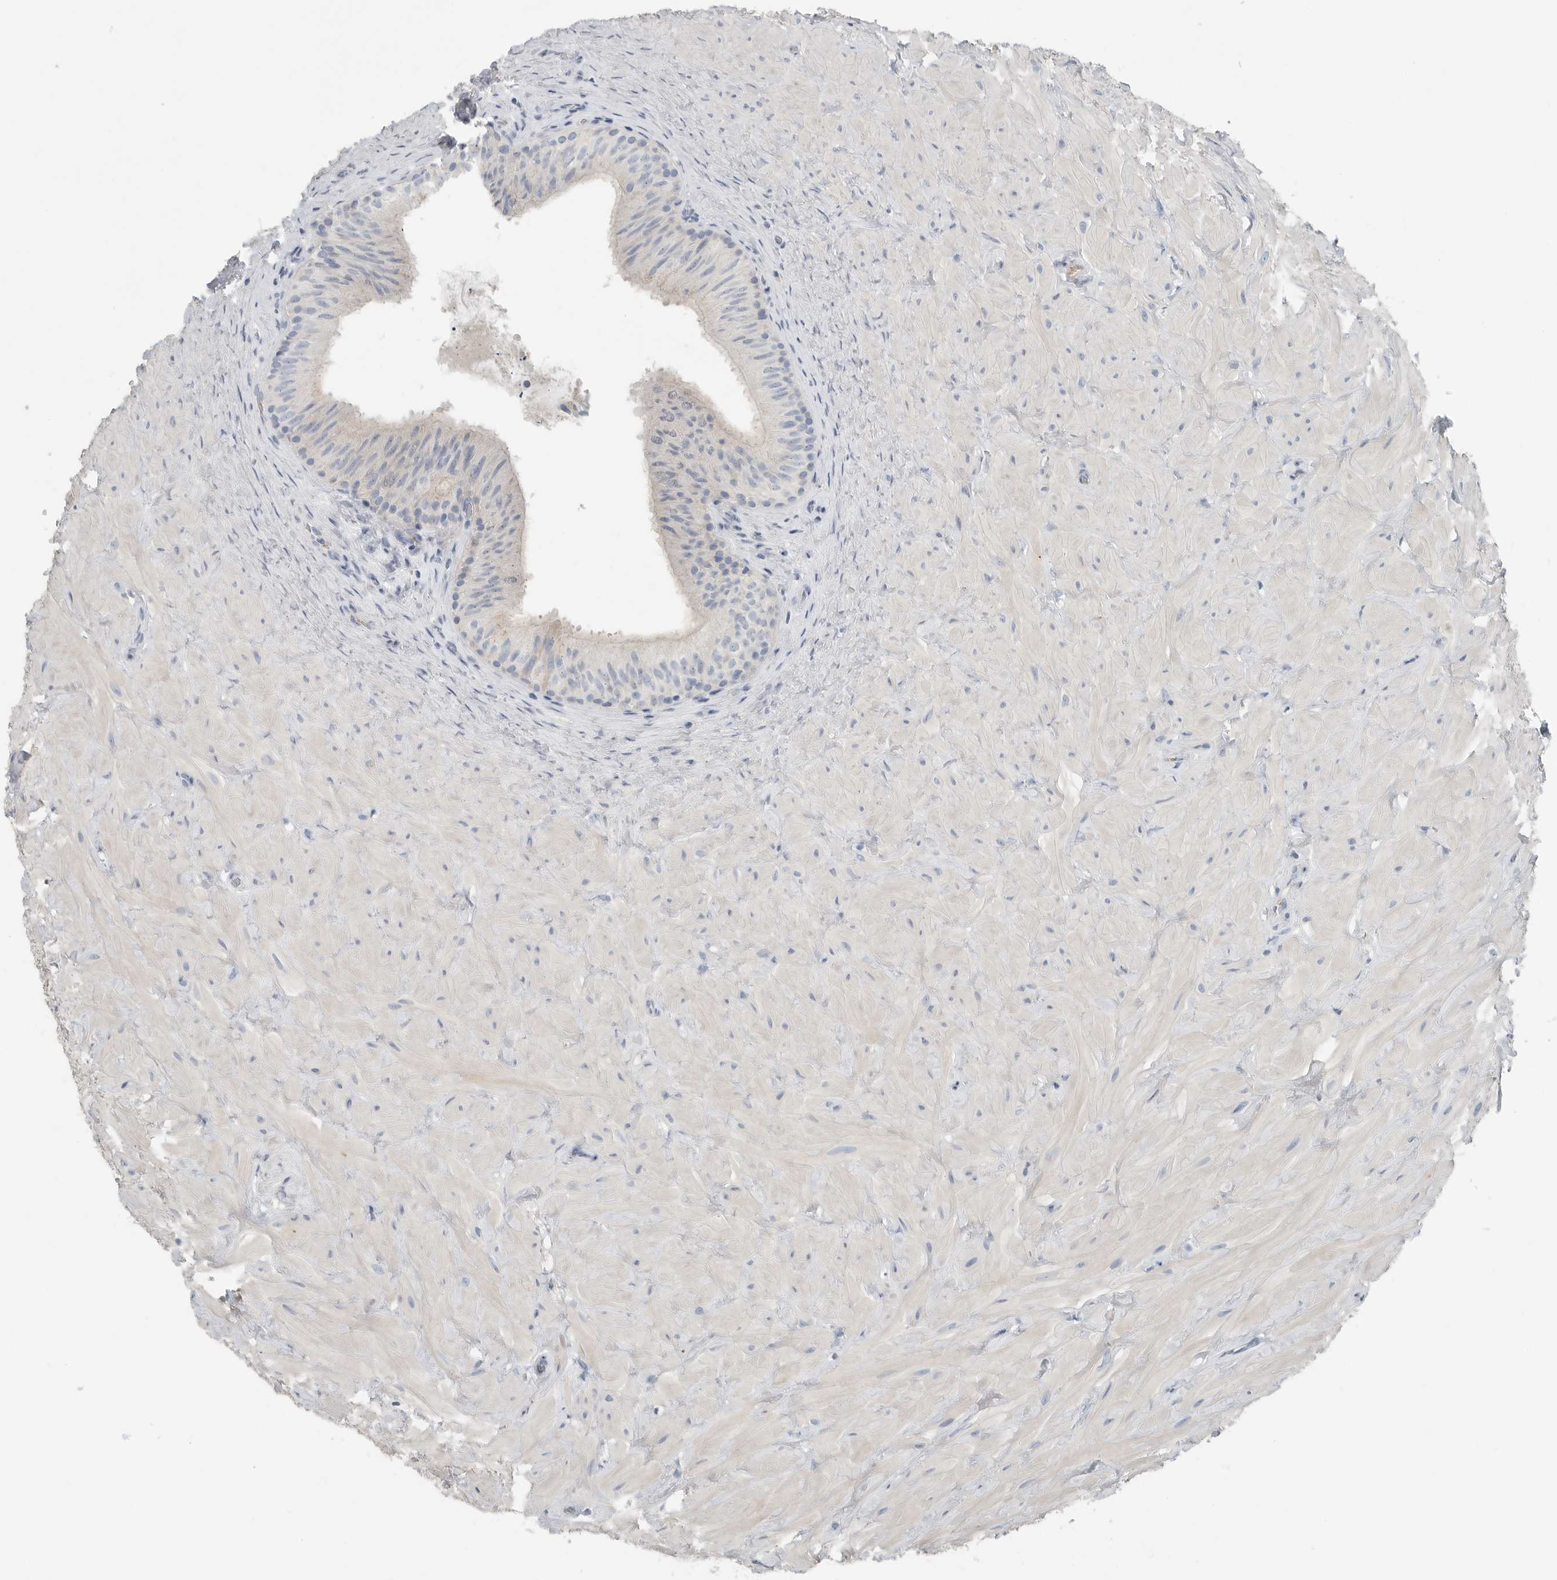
{"staining": {"intensity": "negative", "quantity": "none", "location": "none"}, "tissue": "epididymis", "cell_type": "Glandular cells", "image_type": "normal", "snomed": [{"axis": "morphology", "description": "Normal tissue, NOS"}, {"axis": "topography", "description": "Soft tissue"}, {"axis": "topography", "description": "Epididymis"}], "caption": "High magnification brightfield microscopy of unremarkable epididymis stained with DAB (3,3'-diaminobenzidine) (brown) and counterstained with hematoxylin (blue): glandular cells show no significant expression.", "gene": "SERPINB7", "patient": {"sex": "male", "age": 26}}